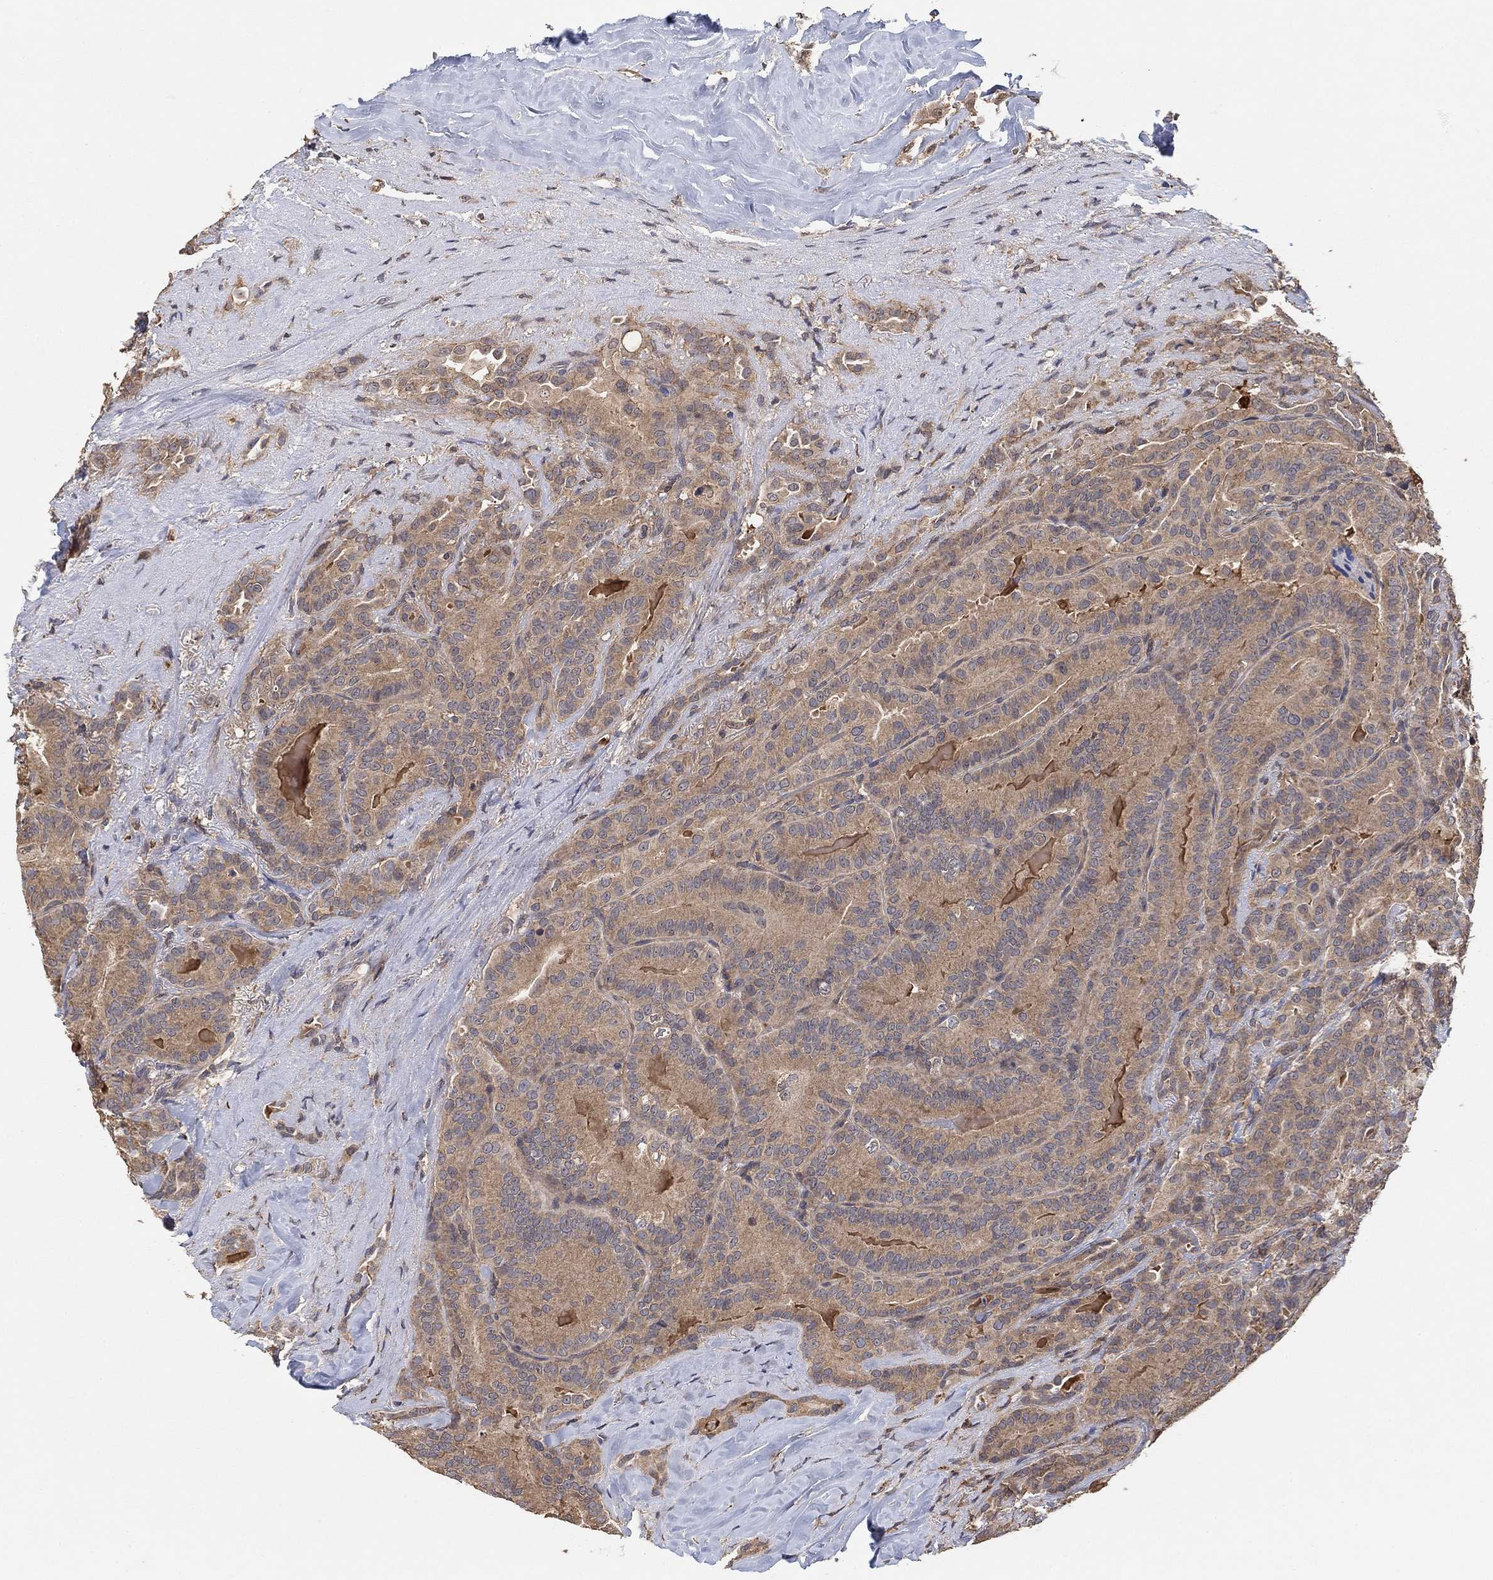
{"staining": {"intensity": "weak", "quantity": "25%-75%", "location": "cytoplasmic/membranous"}, "tissue": "thyroid cancer", "cell_type": "Tumor cells", "image_type": "cancer", "snomed": [{"axis": "morphology", "description": "Papillary adenocarcinoma, NOS"}, {"axis": "topography", "description": "Thyroid gland"}], "caption": "IHC (DAB) staining of thyroid papillary adenocarcinoma exhibits weak cytoplasmic/membranous protein staining in about 25%-75% of tumor cells.", "gene": "CCDC43", "patient": {"sex": "male", "age": 61}}